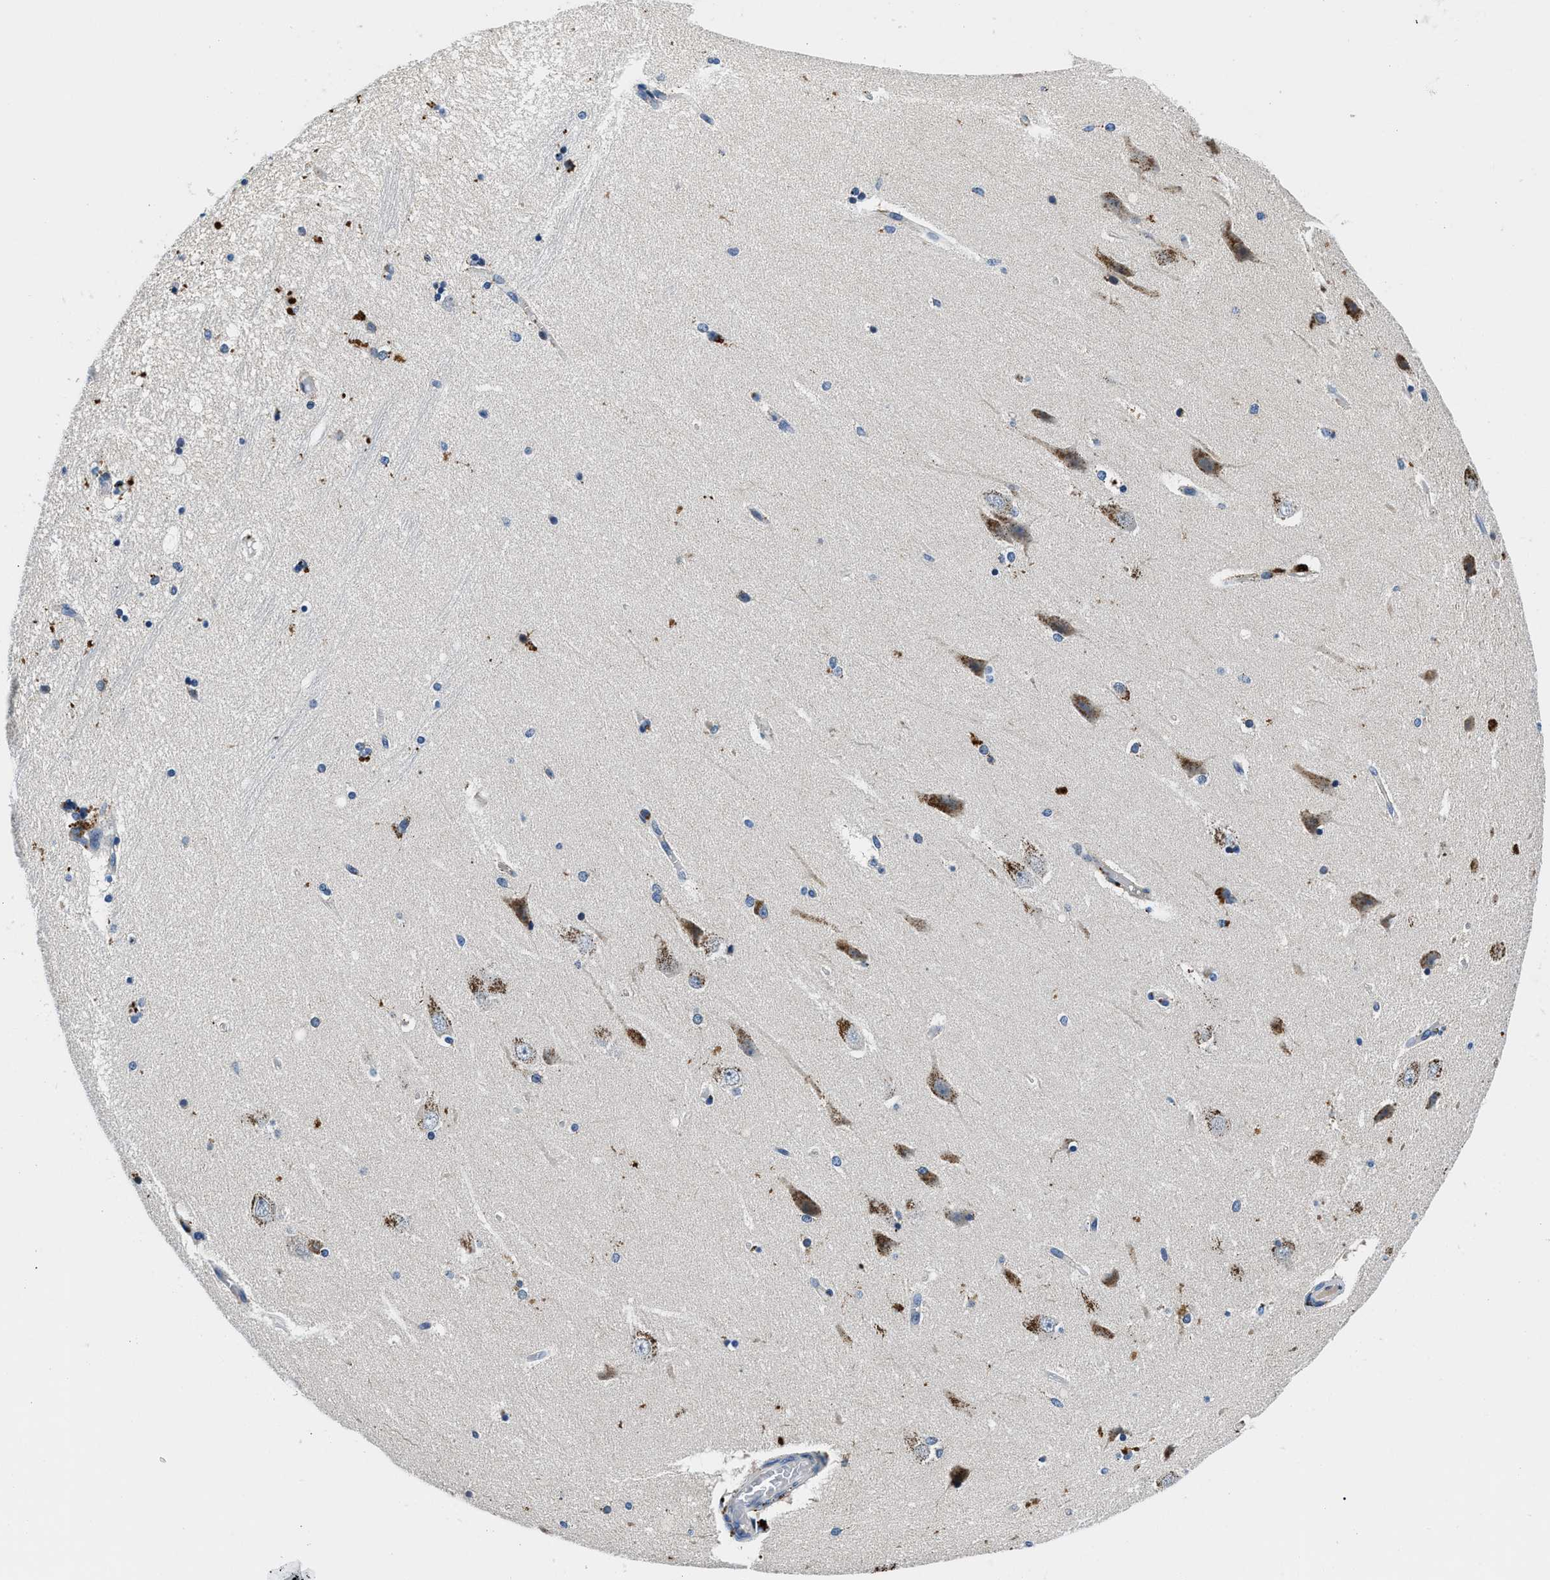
{"staining": {"intensity": "moderate", "quantity": "<25%", "location": "cytoplasmic/membranous"}, "tissue": "hippocampus", "cell_type": "Glial cells", "image_type": "normal", "snomed": [{"axis": "morphology", "description": "Normal tissue, NOS"}, {"axis": "topography", "description": "Hippocampus"}], "caption": "Hippocampus stained for a protein demonstrates moderate cytoplasmic/membranous positivity in glial cells. (DAB IHC with brightfield microscopy, high magnification).", "gene": "ADGRE3", "patient": {"sex": "female", "age": 54}}